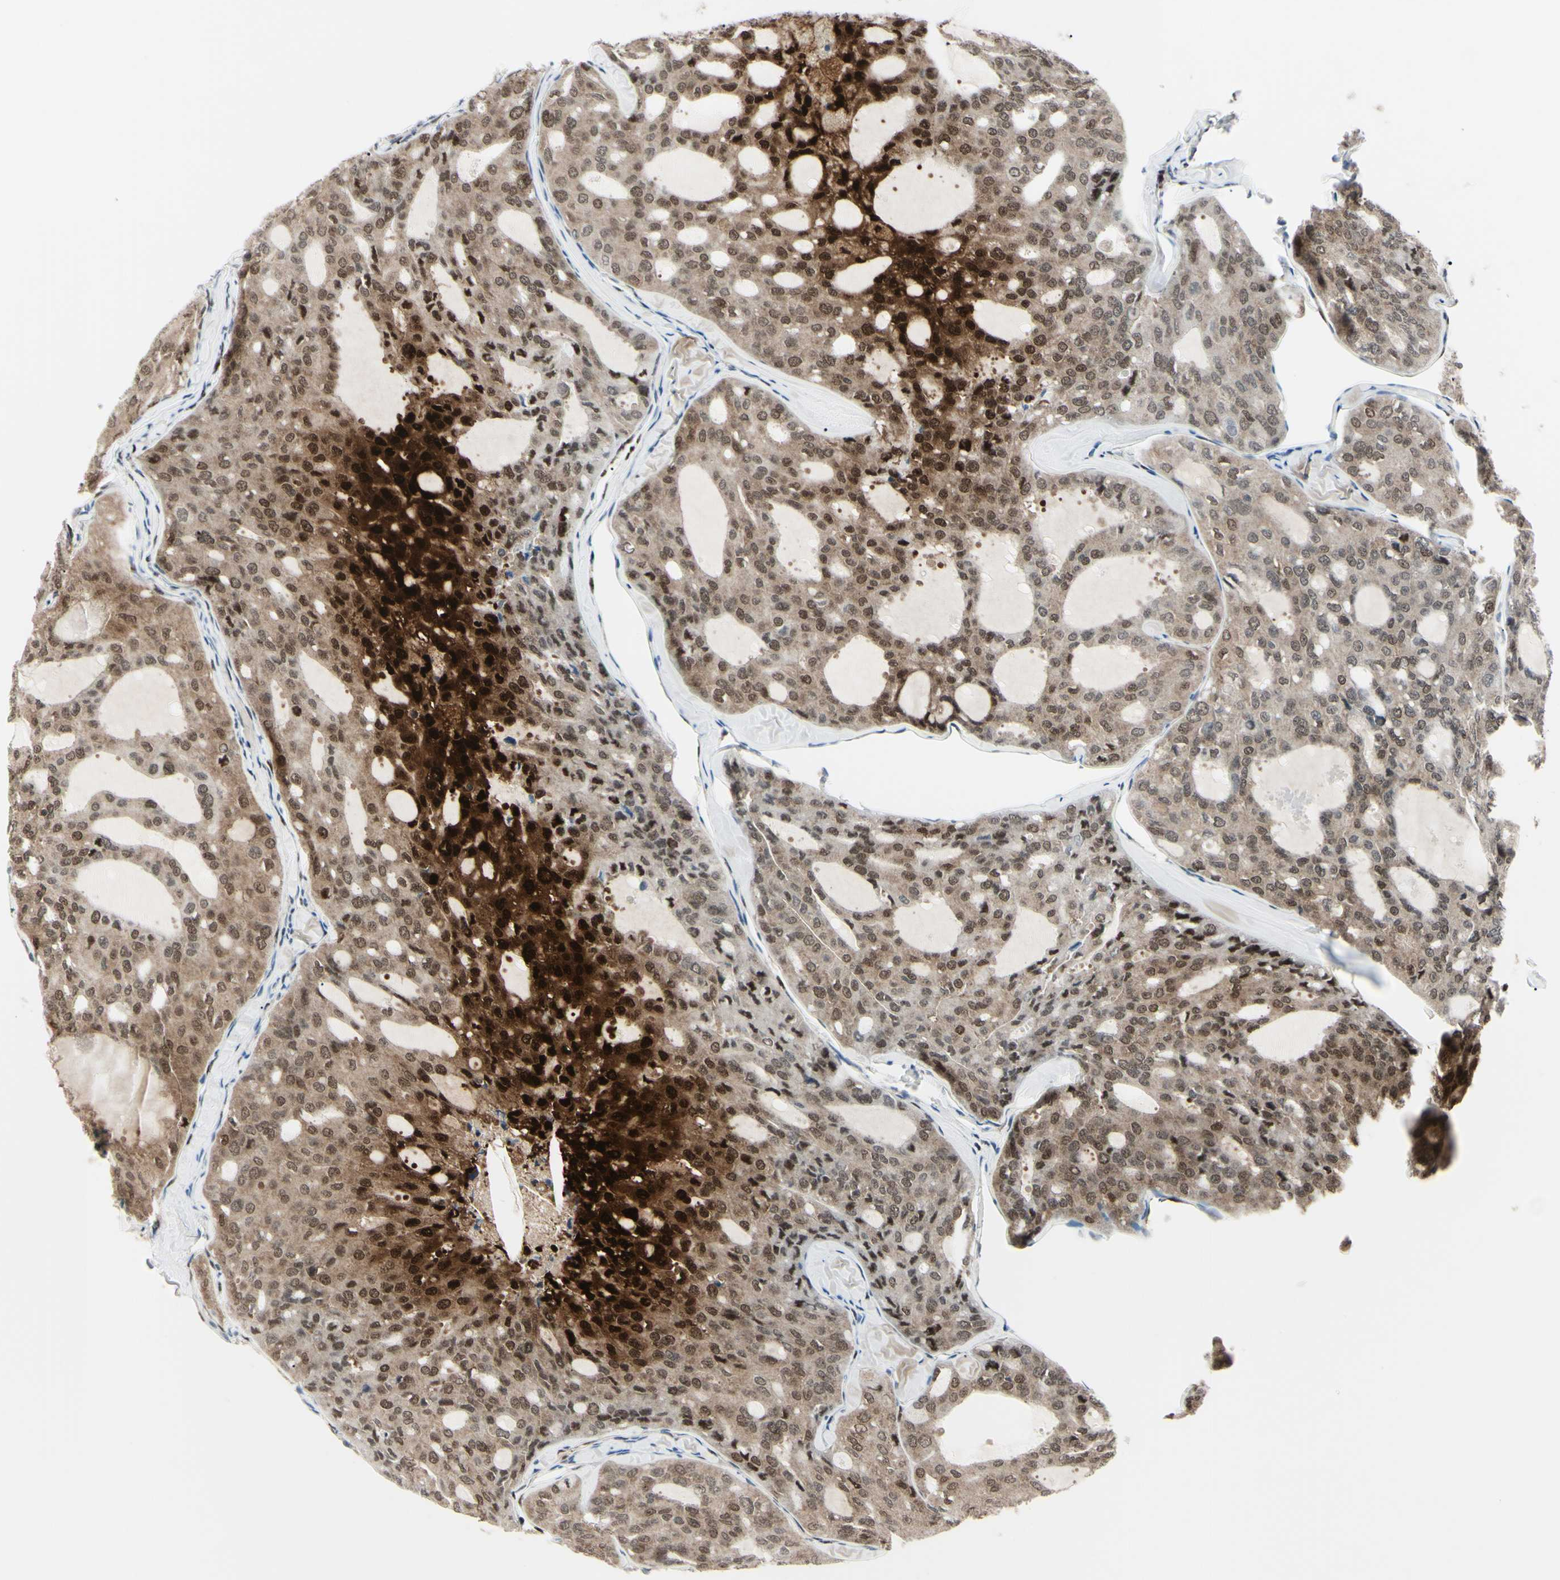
{"staining": {"intensity": "strong", "quantity": "25%-75%", "location": "cytoplasmic/membranous,nuclear"}, "tissue": "thyroid cancer", "cell_type": "Tumor cells", "image_type": "cancer", "snomed": [{"axis": "morphology", "description": "Follicular adenoma carcinoma, NOS"}, {"axis": "topography", "description": "Thyroid gland"}], "caption": "Thyroid cancer stained with immunohistochemistry shows strong cytoplasmic/membranous and nuclear staining in approximately 25%-75% of tumor cells. The protein is stained brown, and the nuclei are stained in blue (DAB IHC with brightfield microscopy, high magnification).", "gene": "PGK1", "patient": {"sex": "male", "age": 75}}